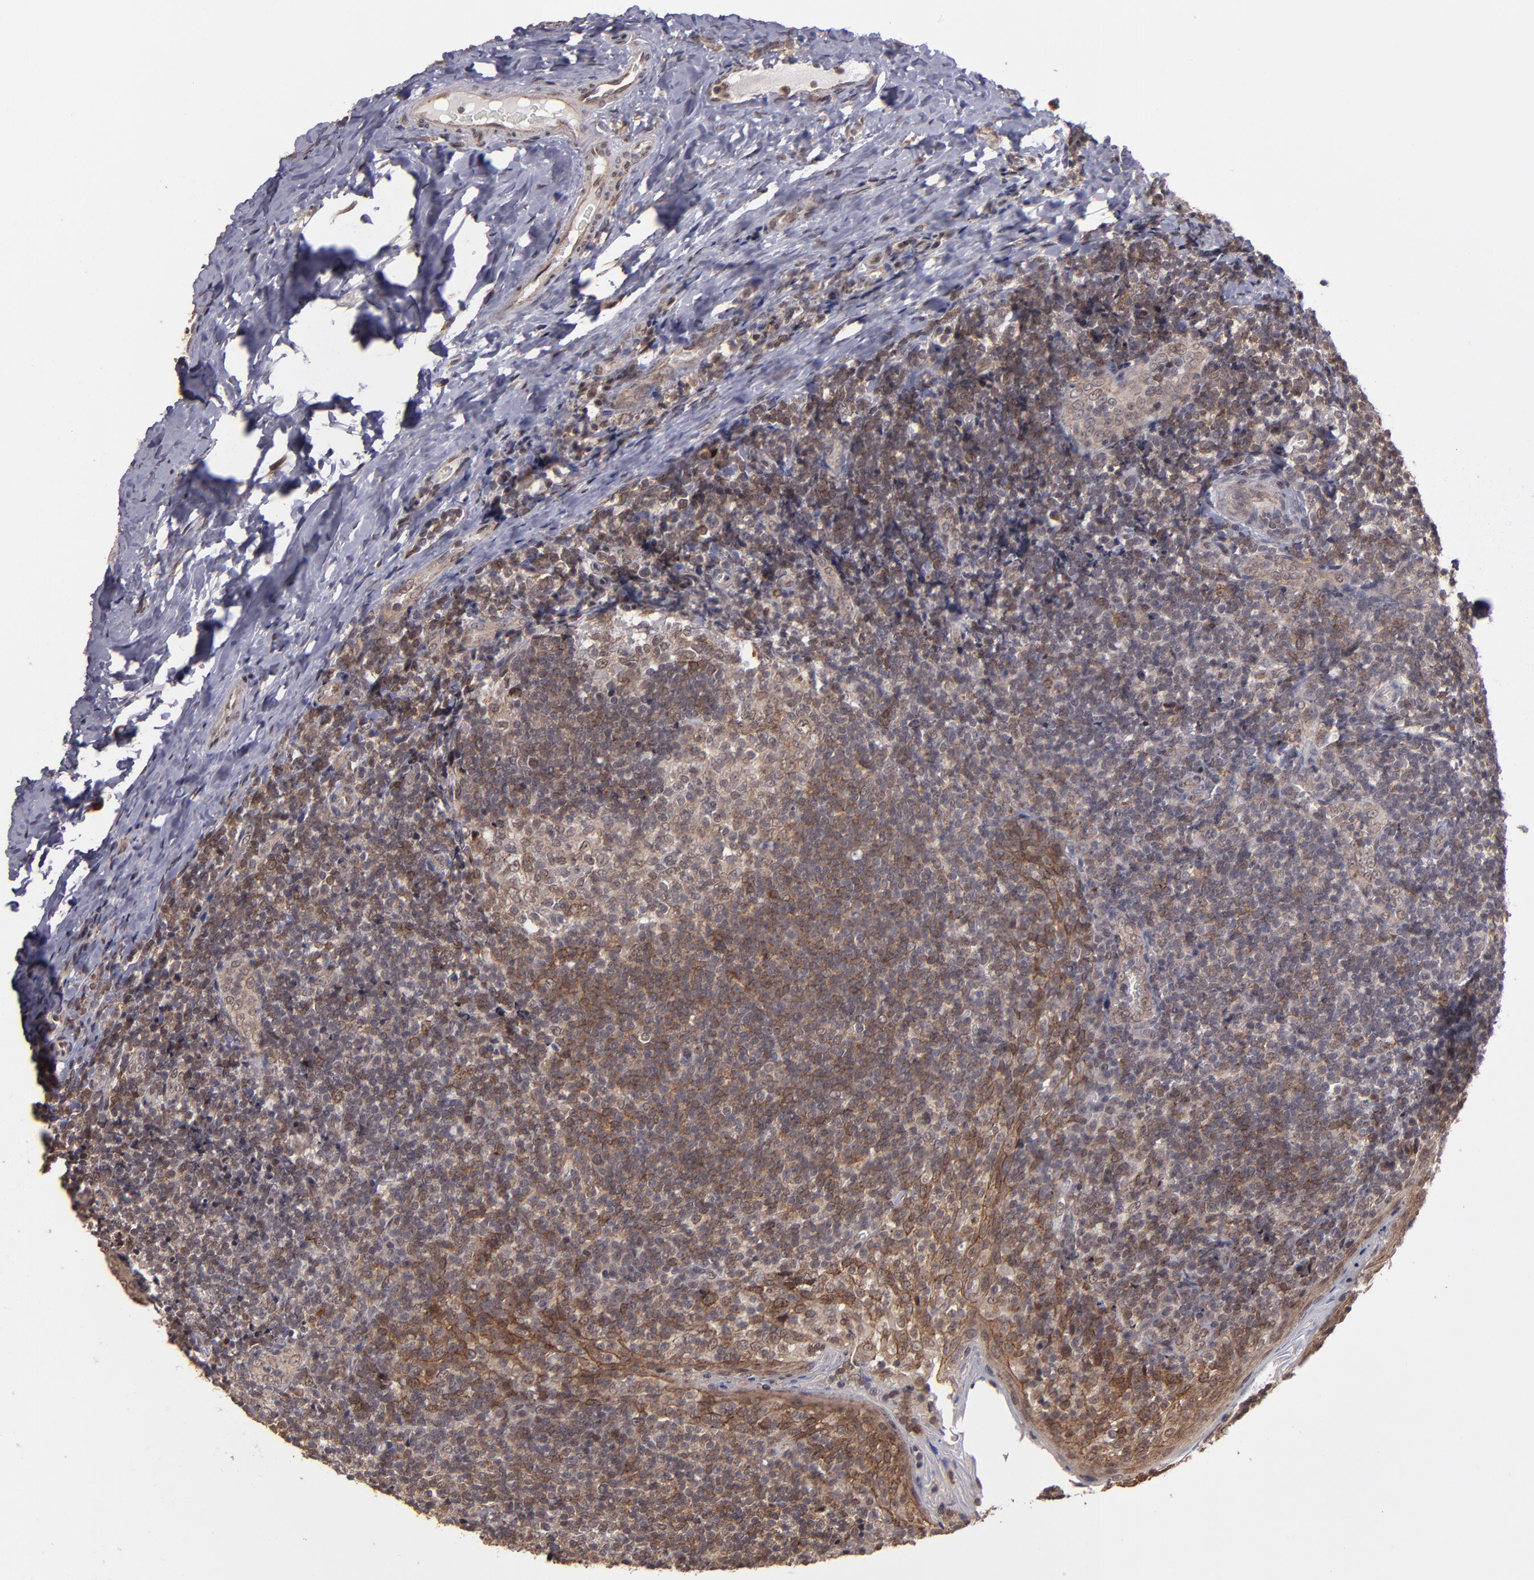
{"staining": {"intensity": "moderate", "quantity": "25%-75%", "location": "cytoplasmic/membranous"}, "tissue": "tonsil", "cell_type": "Germinal center cells", "image_type": "normal", "snomed": [{"axis": "morphology", "description": "Normal tissue, NOS"}, {"axis": "topography", "description": "Tonsil"}], "caption": "Tonsil was stained to show a protein in brown. There is medium levels of moderate cytoplasmic/membranous staining in approximately 25%-75% of germinal center cells. Using DAB (3,3'-diaminobenzidine) (brown) and hematoxylin (blue) stains, captured at high magnification using brightfield microscopy.", "gene": "SIPA1L1", "patient": {"sex": "male", "age": 31}}